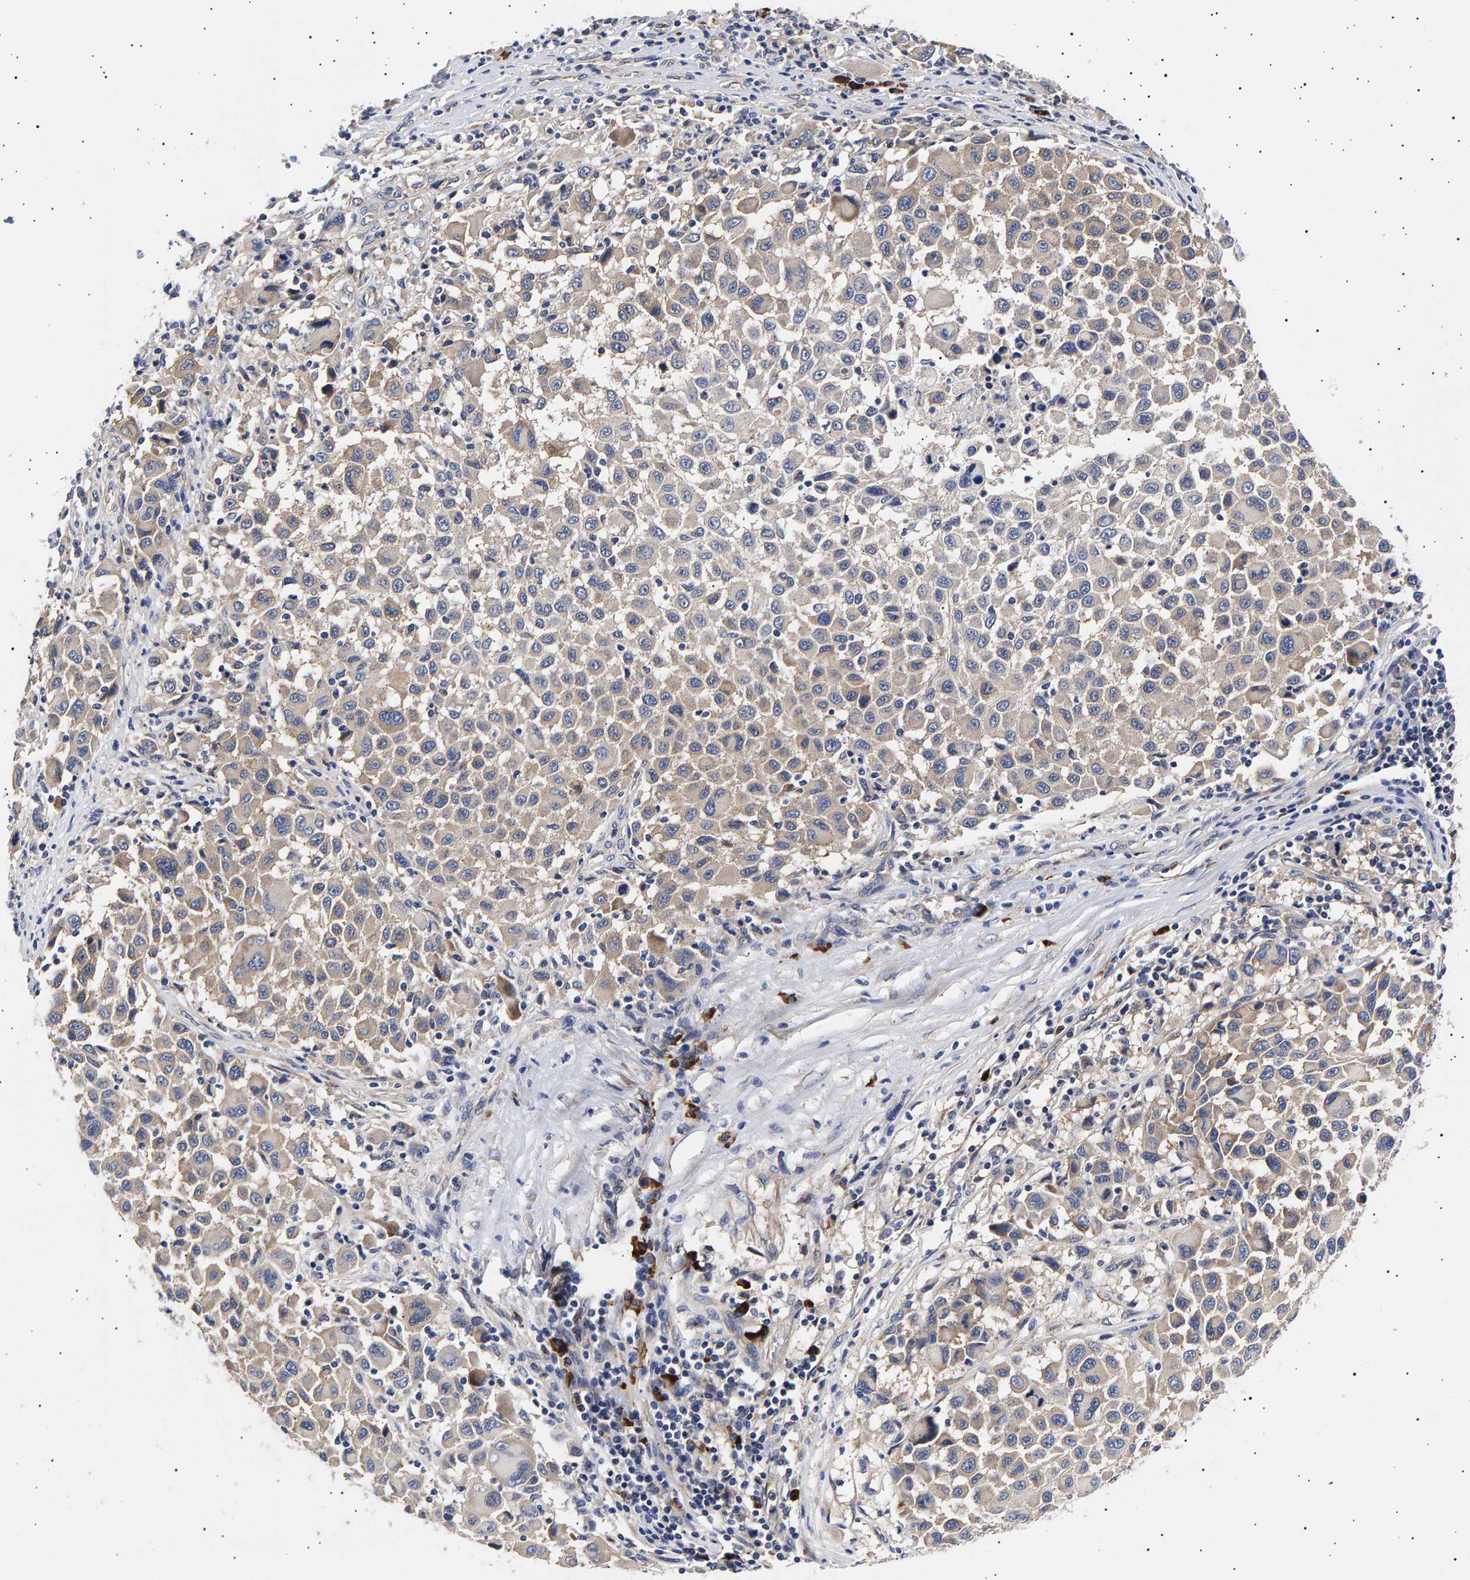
{"staining": {"intensity": "weak", "quantity": ">75%", "location": "cytoplasmic/membranous"}, "tissue": "melanoma", "cell_type": "Tumor cells", "image_type": "cancer", "snomed": [{"axis": "morphology", "description": "Malignant melanoma, Metastatic site"}, {"axis": "topography", "description": "Lymph node"}], "caption": "DAB (3,3'-diaminobenzidine) immunohistochemical staining of human melanoma shows weak cytoplasmic/membranous protein positivity in about >75% of tumor cells. Nuclei are stained in blue.", "gene": "ANKRD40", "patient": {"sex": "male", "age": 61}}